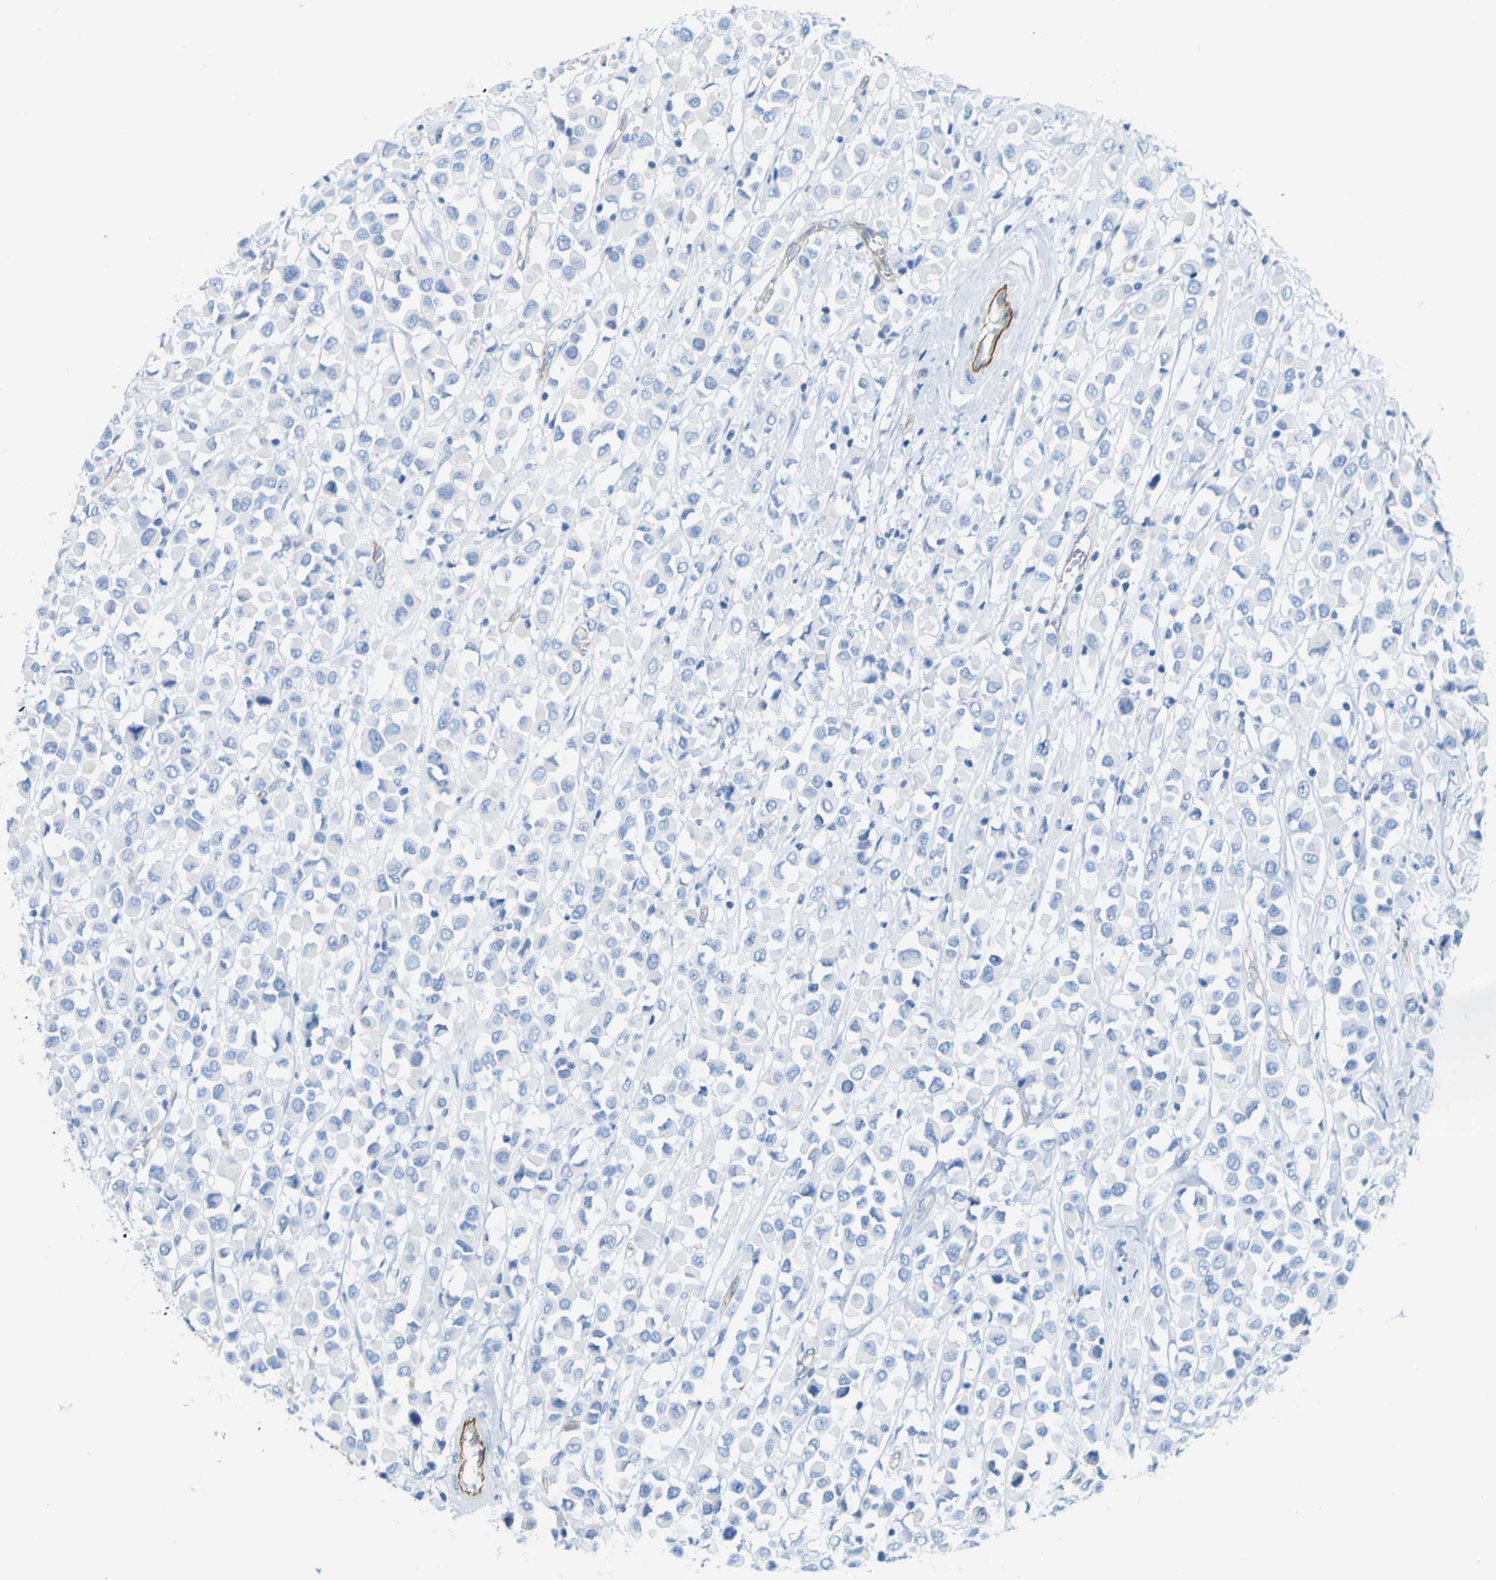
{"staining": {"intensity": "negative", "quantity": "none", "location": "none"}, "tissue": "breast cancer", "cell_type": "Tumor cells", "image_type": "cancer", "snomed": [{"axis": "morphology", "description": "Duct carcinoma"}, {"axis": "topography", "description": "Breast"}], "caption": "The histopathology image displays no staining of tumor cells in infiltrating ductal carcinoma (breast).", "gene": "CD93", "patient": {"sex": "female", "age": 61}}